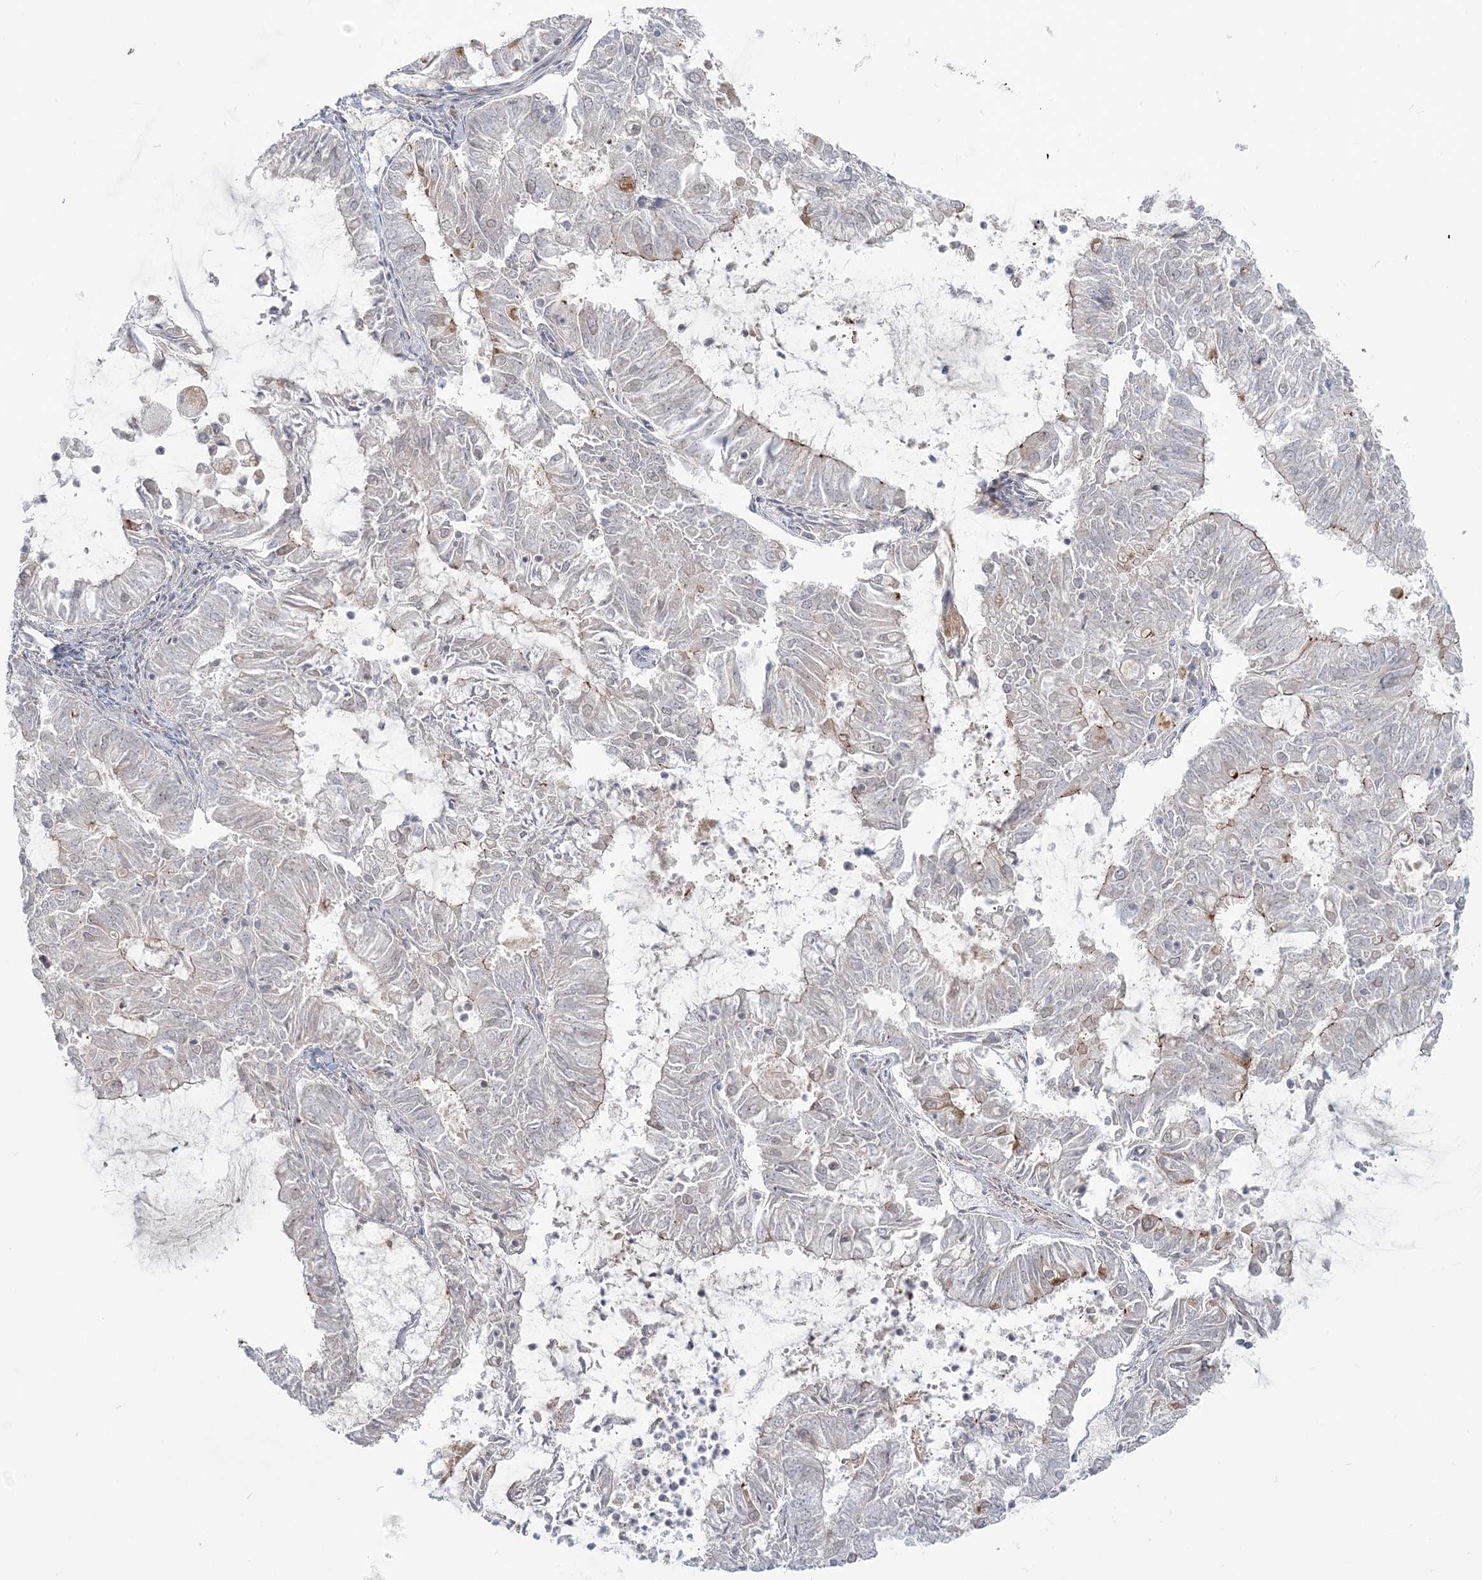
{"staining": {"intensity": "moderate", "quantity": "<25%", "location": "cytoplasmic/membranous"}, "tissue": "endometrial cancer", "cell_type": "Tumor cells", "image_type": "cancer", "snomed": [{"axis": "morphology", "description": "Adenocarcinoma, NOS"}, {"axis": "topography", "description": "Endometrium"}], "caption": "An image of human endometrial cancer stained for a protein displays moderate cytoplasmic/membranous brown staining in tumor cells.", "gene": "SH3PXD2A", "patient": {"sex": "female", "age": 57}}